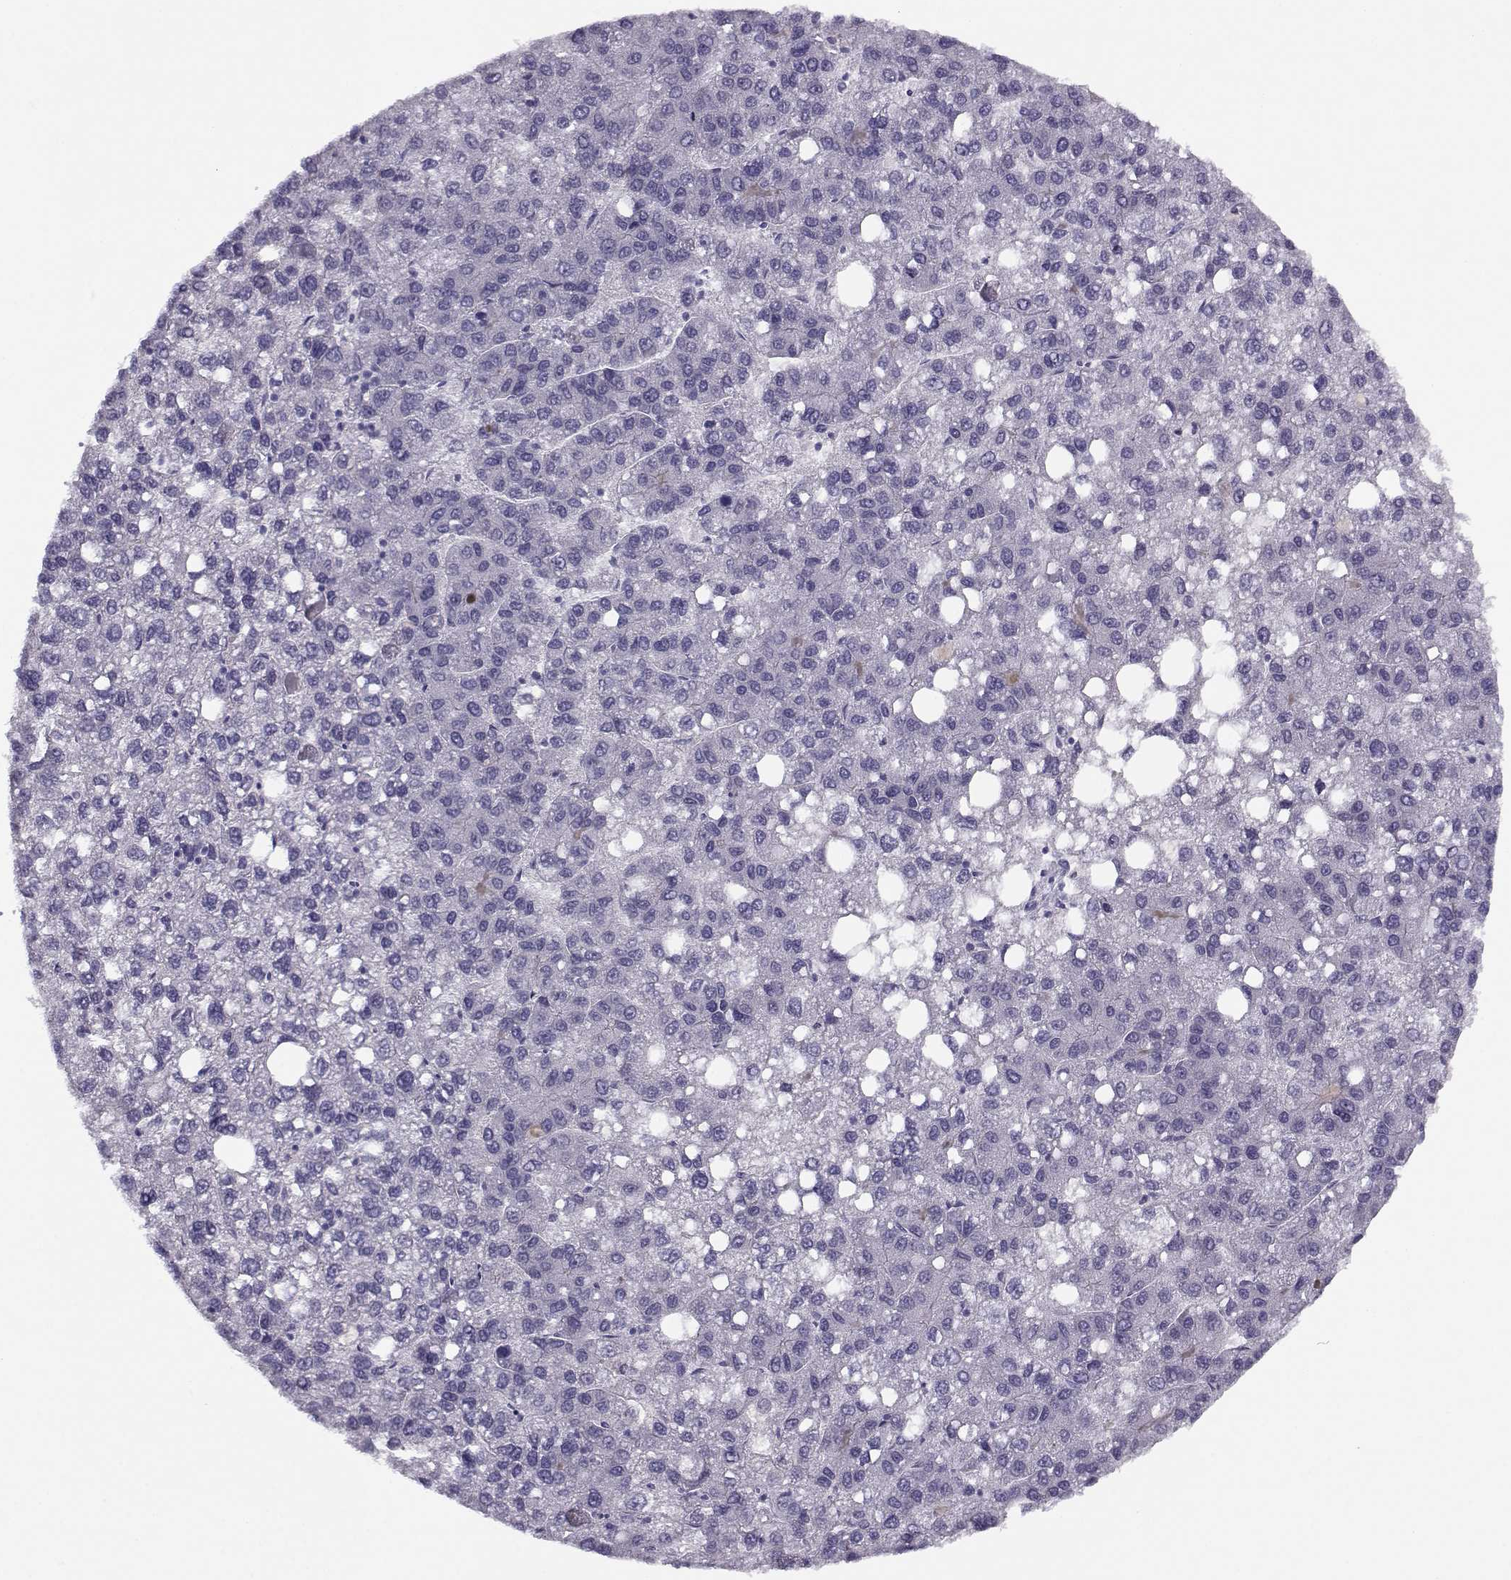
{"staining": {"intensity": "negative", "quantity": "none", "location": "none"}, "tissue": "liver cancer", "cell_type": "Tumor cells", "image_type": "cancer", "snomed": [{"axis": "morphology", "description": "Carcinoma, Hepatocellular, NOS"}, {"axis": "topography", "description": "Liver"}], "caption": "Immunohistochemistry (IHC) of liver cancer exhibits no staining in tumor cells.", "gene": "CFAP77", "patient": {"sex": "female", "age": 82}}